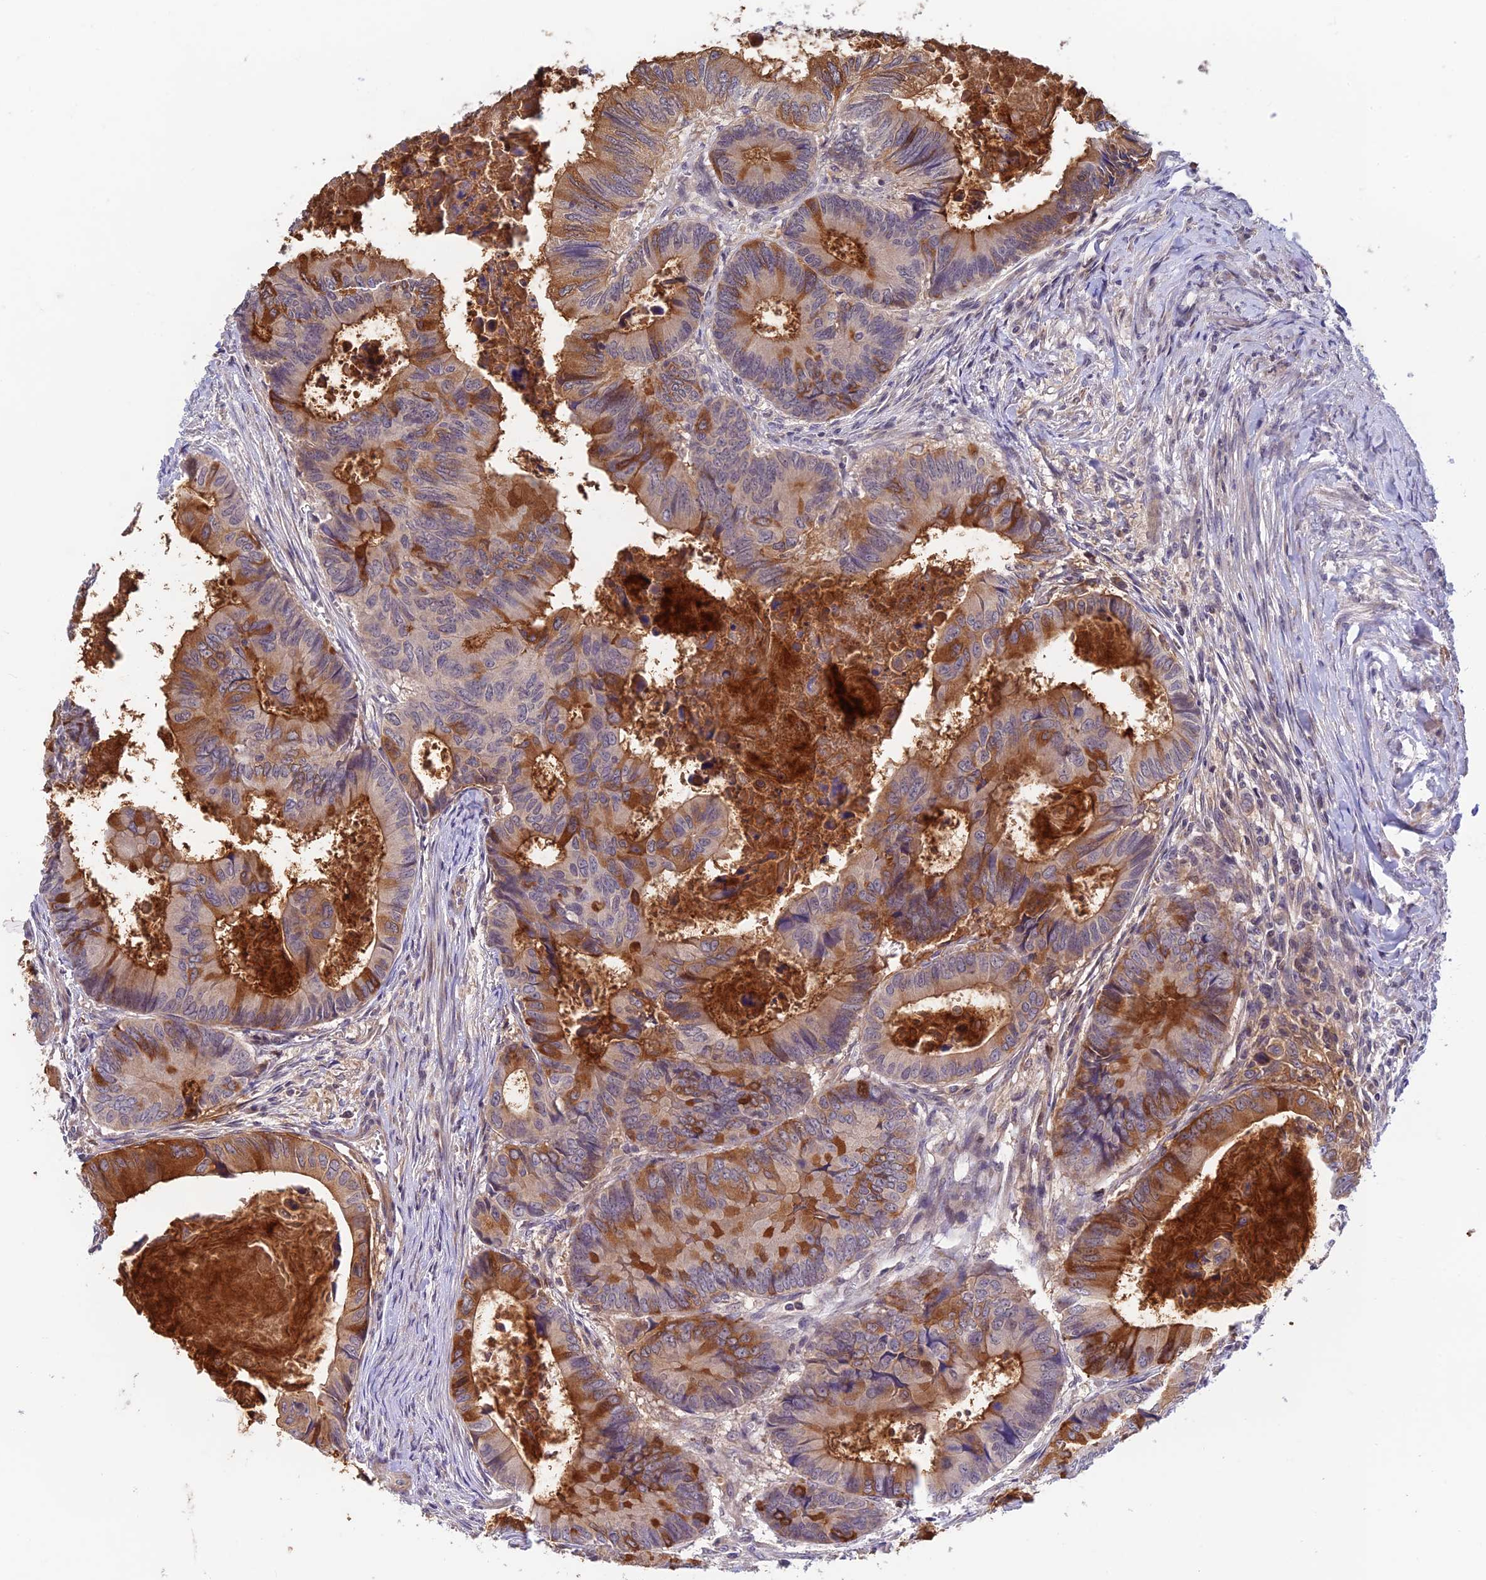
{"staining": {"intensity": "moderate", "quantity": "25%-75%", "location": "cytoplasmic/membranous"}, "tissue": "colorectal cancer", "cell_type": "Tumor cells", "image_type": "cancer", "snomed": [{"axis": "morphology", "description": "Adenocarcinoma, NOS"}, {"axis": "topography", "description": "Colon"}], "caption": "DAB (3,3'-diaminobenzidine) immunohistochemical staining of human colorectal adenocarcinoma reveals moderate cytoplasmic/membranous protein expression in approximately 25%-75% of tumor cells.", "gene": "CWH43", "patient": {"sex": "male", "age": 85}}